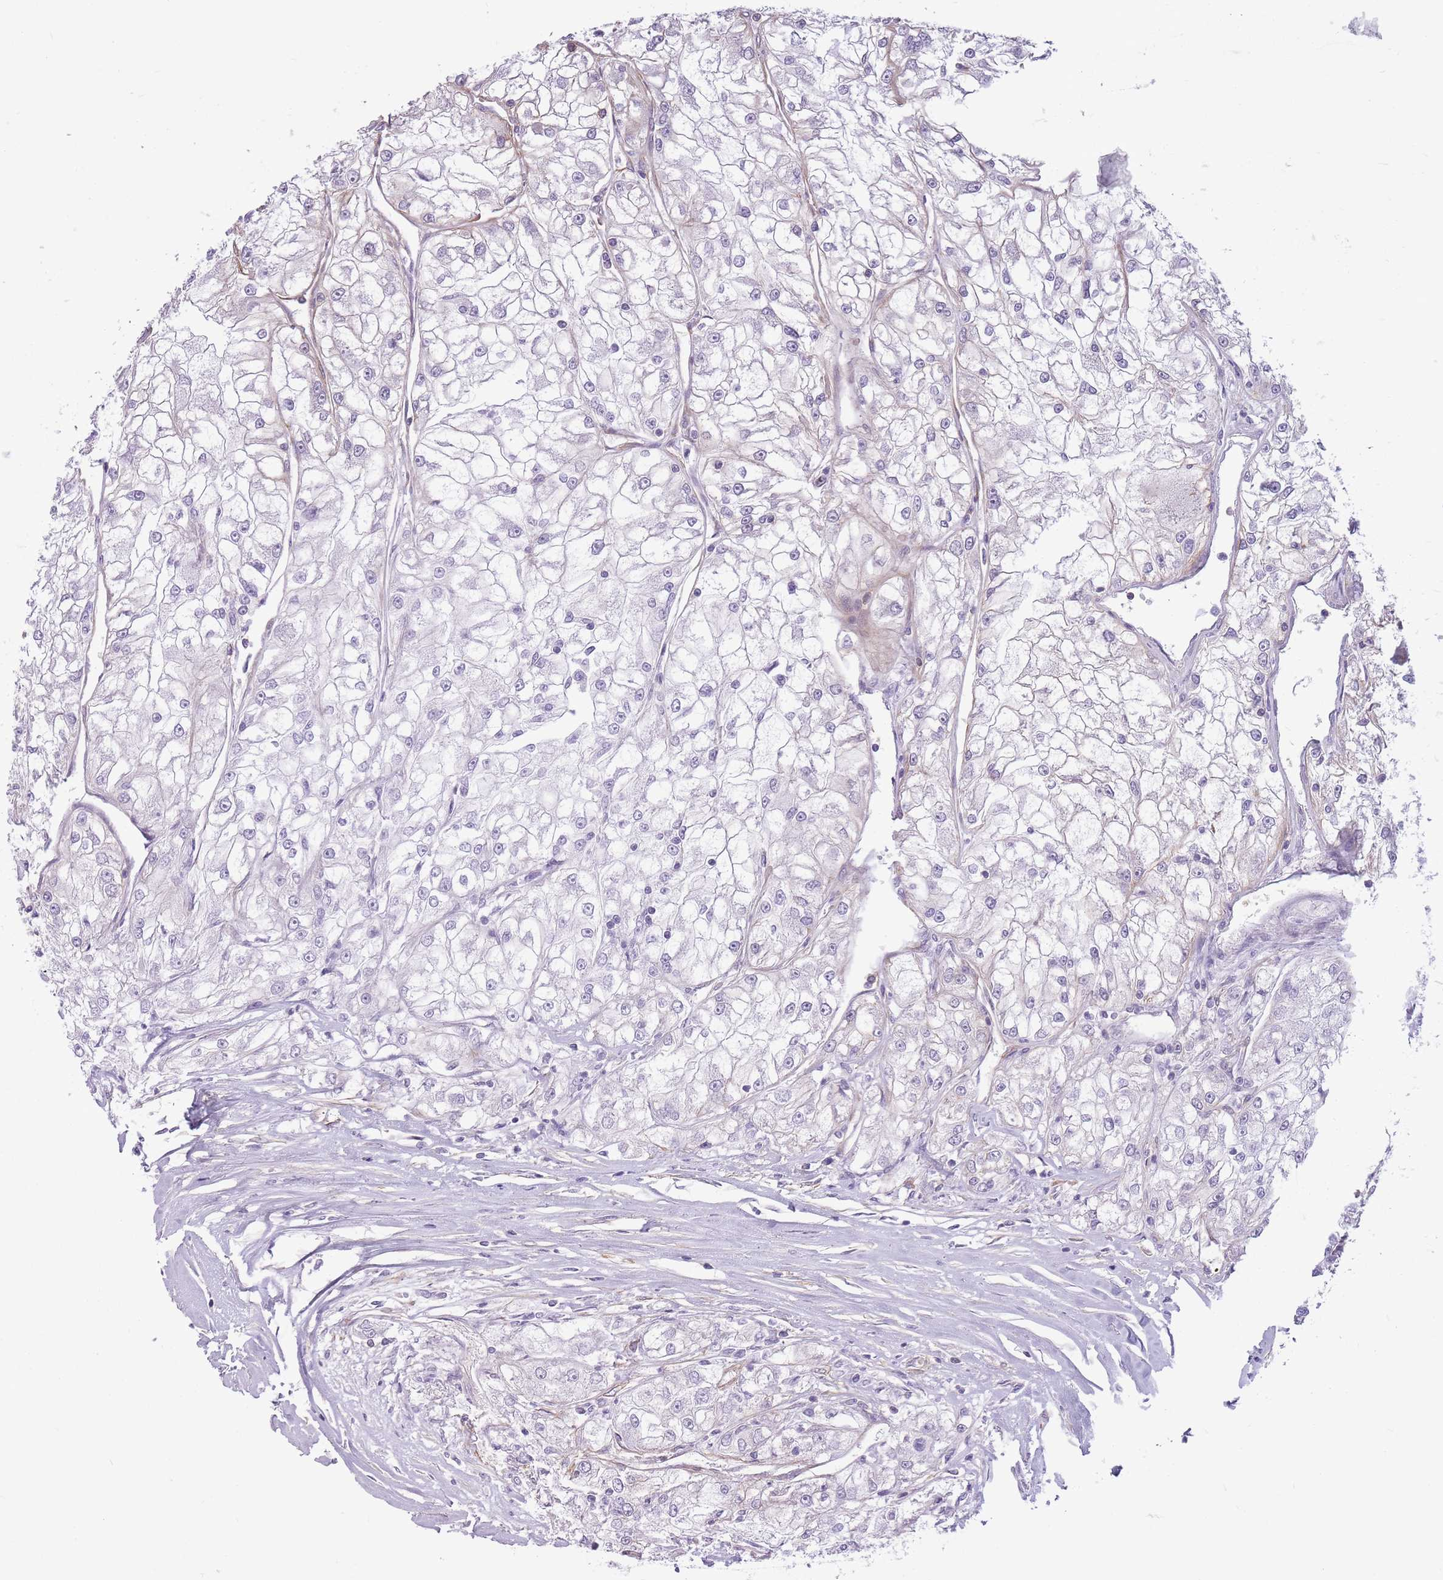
{"staining": {"intensity": "negative", "quantity": "none", "location": "none"}, "tissue": "renal cancer", "cell_type": "Tumor cells", "image_type": "cancer", "snomed": [{"axis": "morphology", "description": "Adenocarcinoma, NOS"}, {"axis": "topography", "description": "Kidney"}], "caption": "The immunohistochemistry (IHC) photomicrograph has no significant expression in tumor cells of renal cancer (adenocarcinoma) tissue.", "gene": "ADD1", "patient": {"sex": "female", "age": 72}}